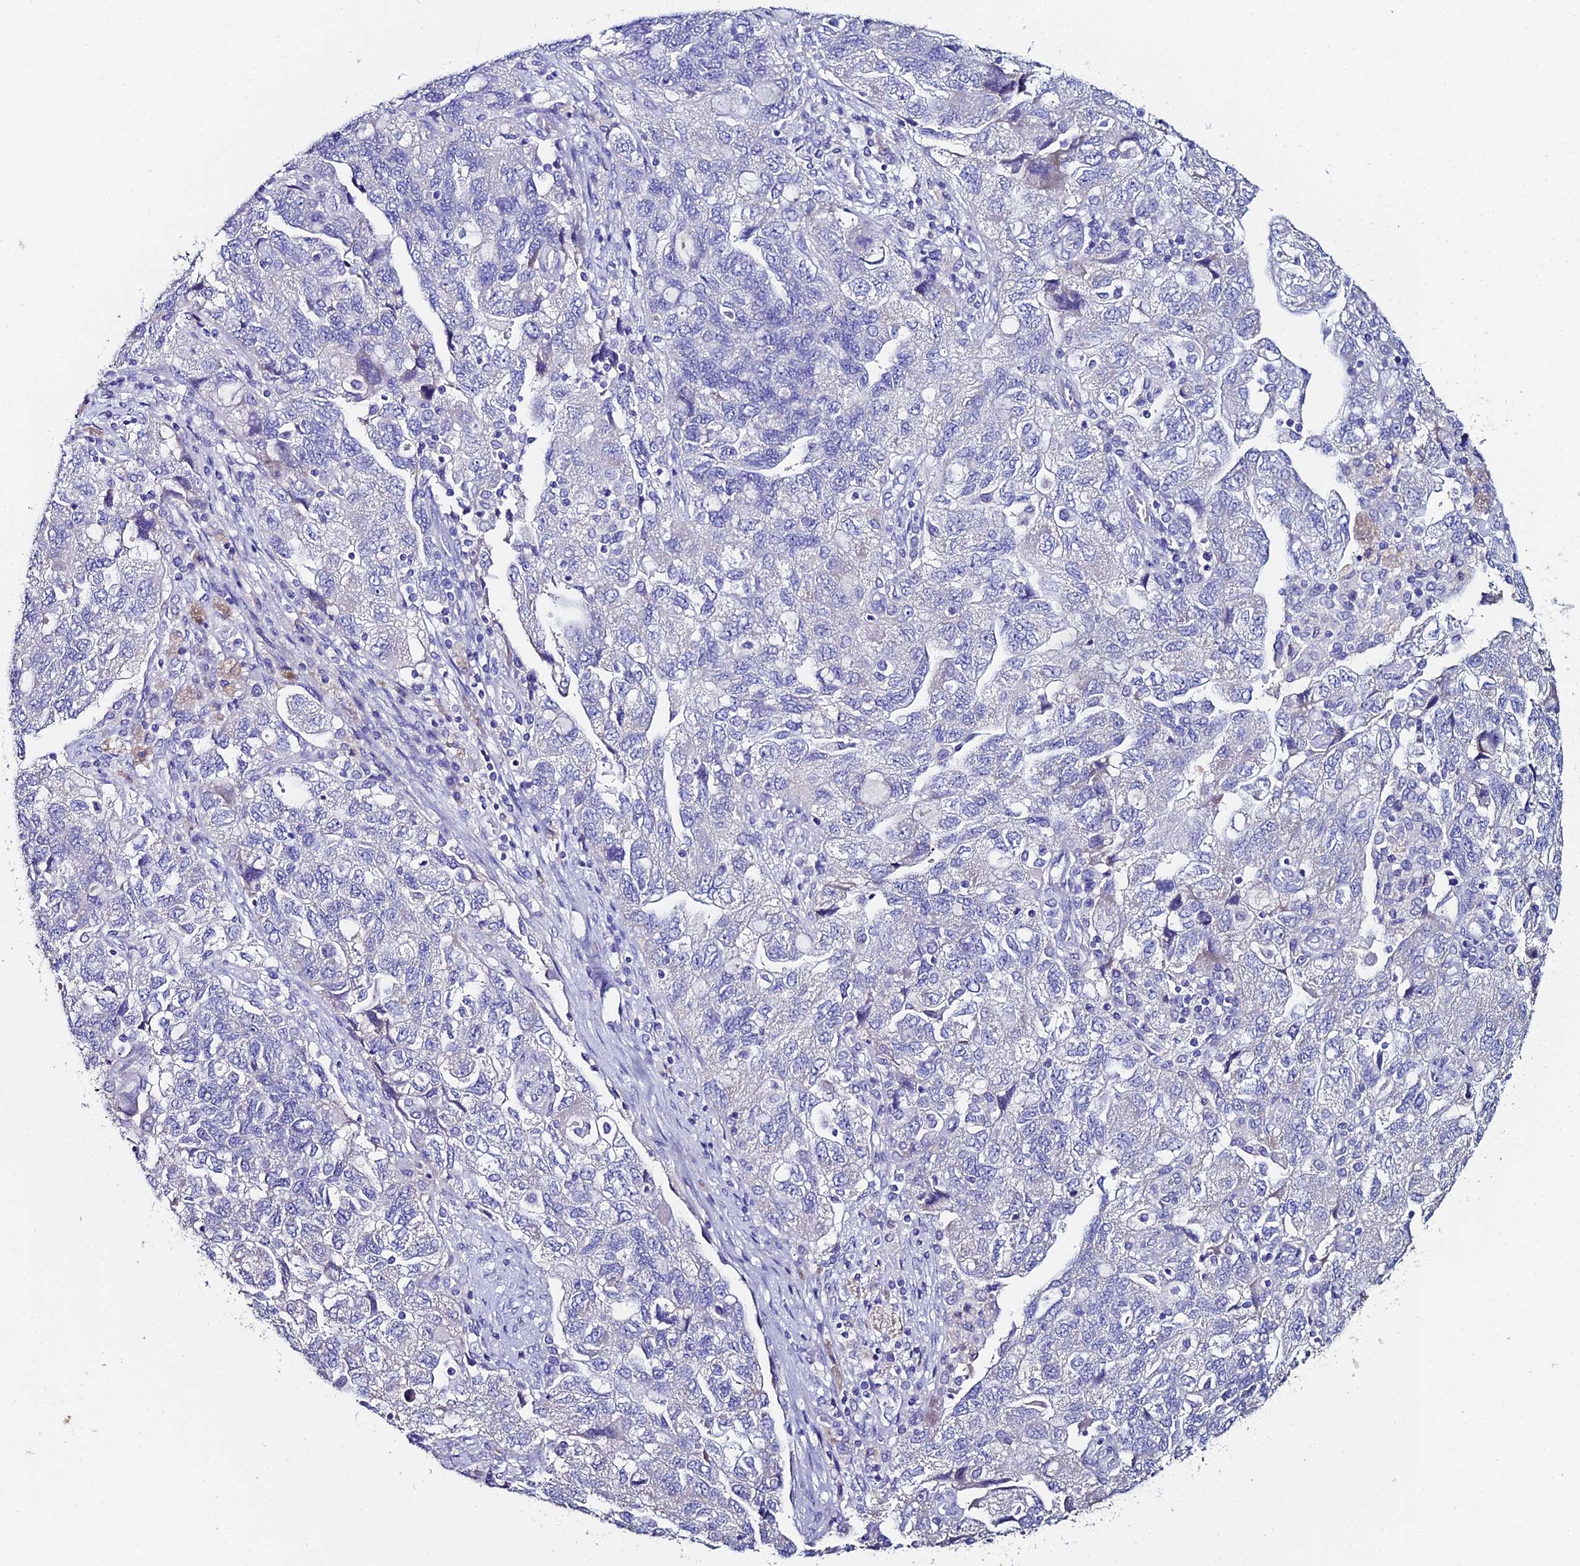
{"staining": {"intensity": "negative", "quantity": "none", "location": "none"}, "tissue": "ovarian cancer", "cell_type": "Tumor cells", "image_type": "cancer", "snomed": [{"axis": "morphology", "description": "Carcinoma, NOS"}, {"axis": "morphology", "description": "Cystadenocarcinoma, serous, NOS"}, {"axis": "topography", "description": "Ovary"}], "caption": "Tumor cells are negative for protein expression in human ovarian serous cystadenocarcinoma.", "gene": "ESRRG", "patient": {"sex": "female", "age": 69}}